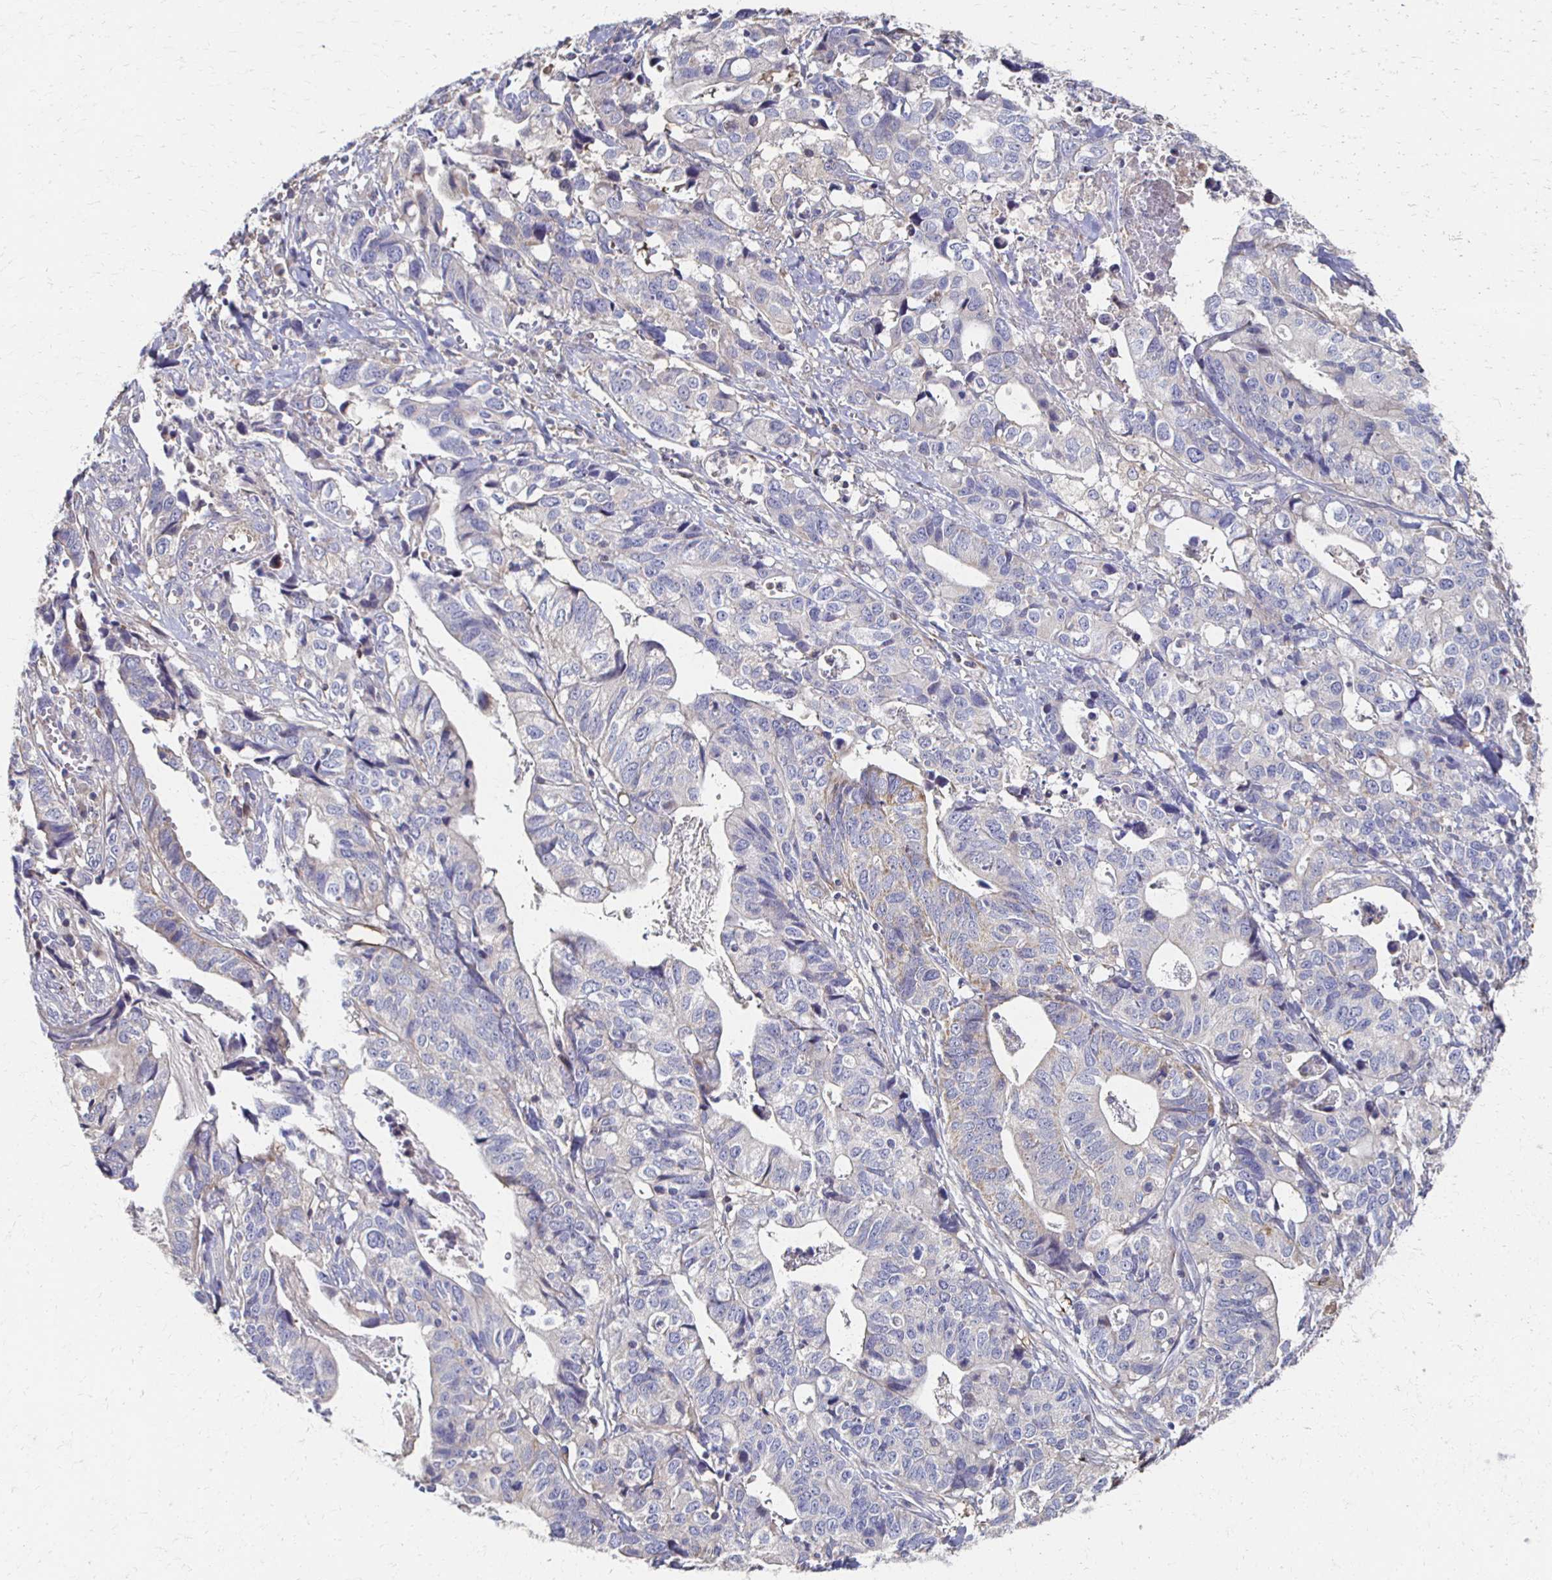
{"staining": {"intensity": "moderate", "quantity": "<25%", "location": "cytoplasmic/membranous"}, "tissue": "stomach cancer", "cell_type": "Tumor cells", "image_type": "cancer", "snomed": [{"axis": "morphology", "description": "Adenocarcinoma, NOS"}, {"axis": "topography", "description": "Stomach, upper"}], "caption": "Tumor cells show low levels of moderate cytoplasmic/membranous expression in about <25% of cells in human stomach adenocarcinoma. (IHC, brightfield microscopy, high magnification).", "gene": "CX3CR1", "patient": {"sex": "female", "age": 67}}